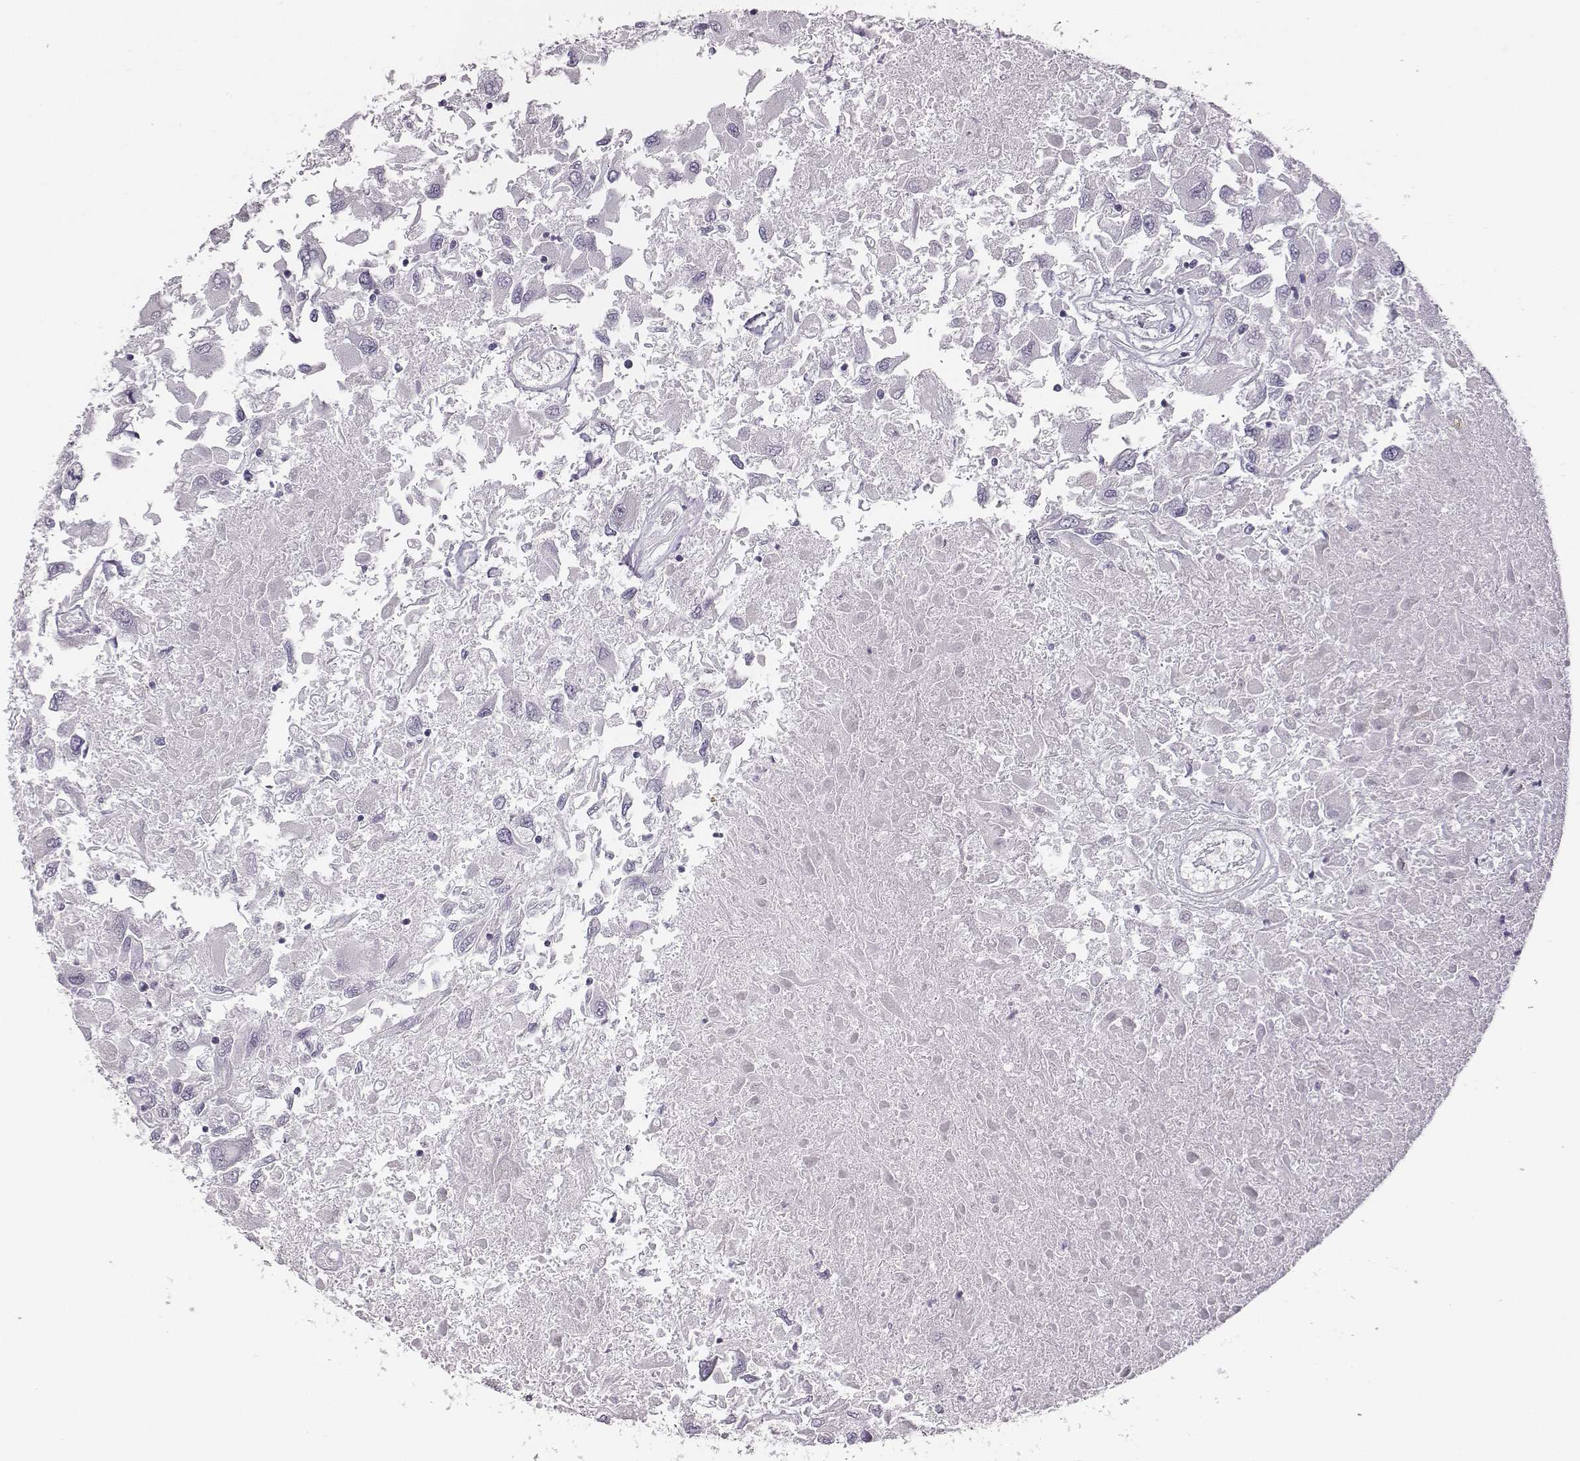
{"staining": {"intensity": "negative", "quantity": "none", "location": "none"}, "tissue": "renal cancer", "cell_type": "Tumor cells", "image_type": "cancer", "snomed": [{"axis": "morphology", "description": "Adenocarcinoma, NOS"}, {"axis": "topography", "description": "Kidney"}], "caption": "This is an IHC histopathology image of renal cancer (adenocarcinoma). There is no expression in tumor cells.", "gene": "ADAM7", "patient": {"sex": "female", "age": 76}}